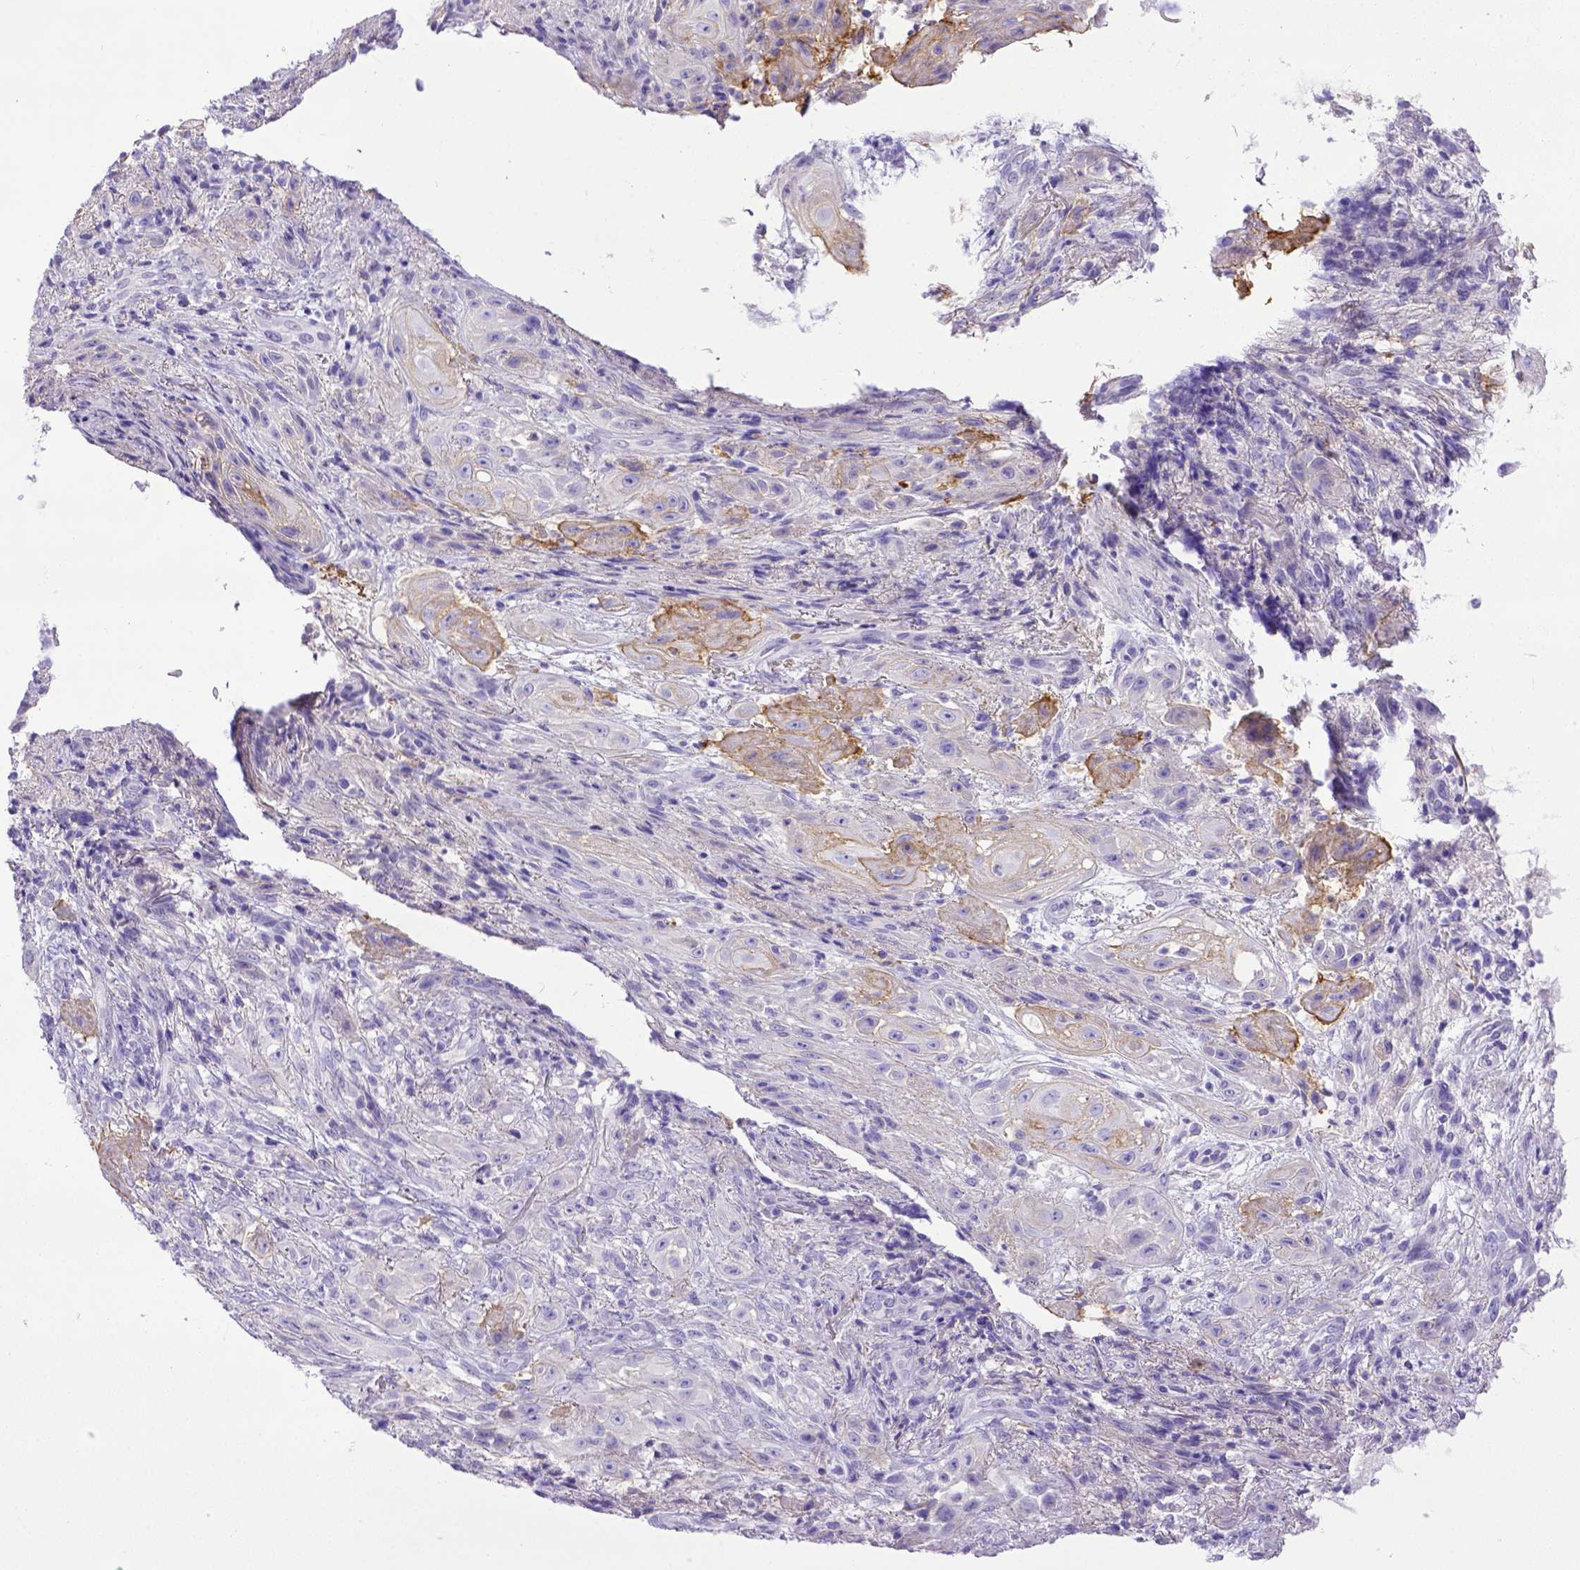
{"staining": {"intensity": "weak", "quantity": "25%-75%", "location": "cytoplasmic/membranous"}, "tissue": "skin cancer", "cell_type": "Tumor cells", "image_type": "cancer", "snomed": [{"axis": "morphology", "description": "Squamous cell carcinoma, NOS"}, {"axis": "topography", "description": "Skin"}], "caption": "The immunohistochemical stain labels weak cytoplasmic/membranous expression in tumor cells of skin cancer tissue. The staining was performed using DAB, with brown indicating positive protein expression. Nuclei are stained blue with hematoxylin.", "gene": "BTN1A1", "patient": {"sex": "male", "age": 62}}